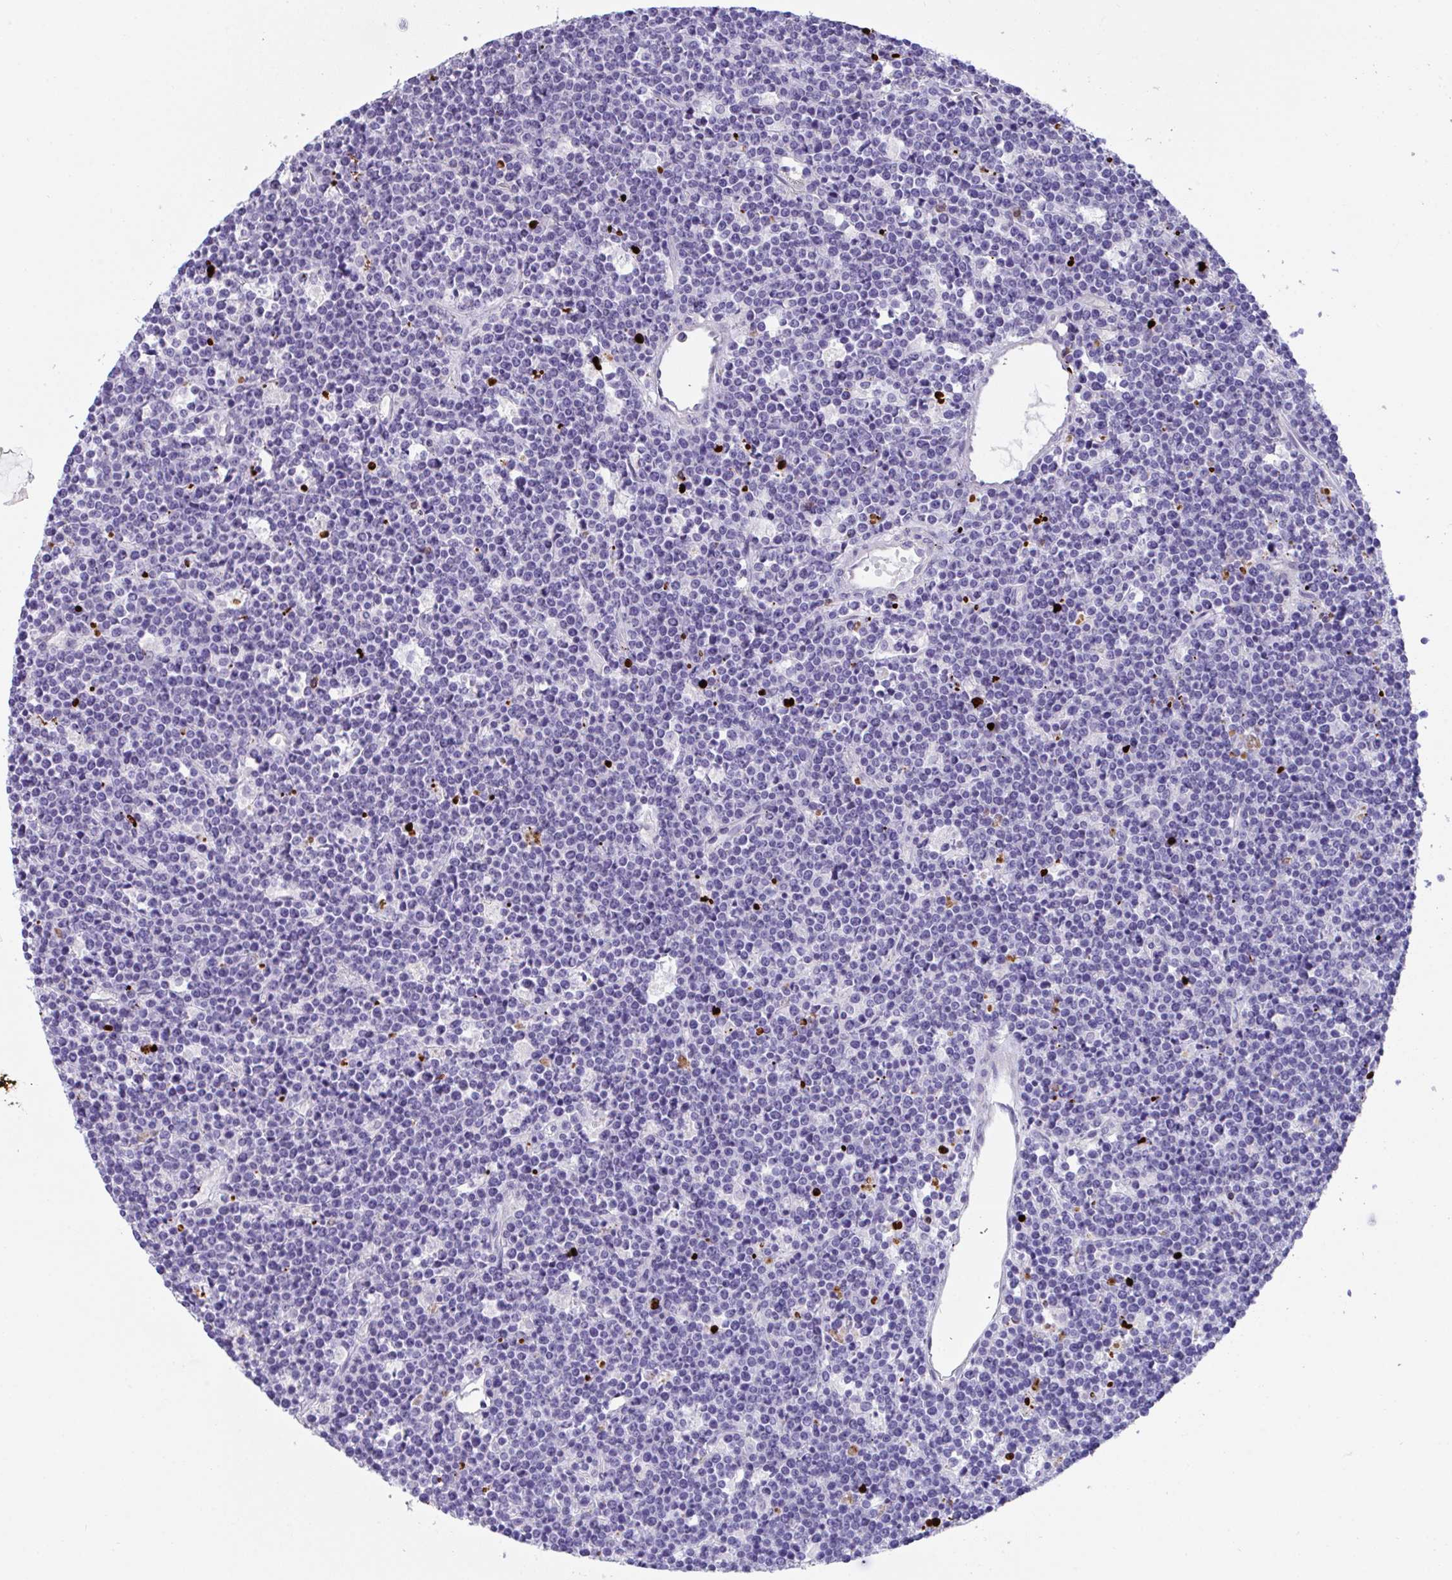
{"staining": {"intensity": "negative", "quantity": "none", "location": "none"}, "tissue": "lymphoma", "cell_type": "Tumor cells", "image_type": "cancer", "snomed": [{"axis": "morphology", "description": "Malignant lymphoma, non-Hodgkin's type, High grade"}, {"axis": "topography", "description": "Ovary"}], "caption": "An image of human malignant lymphoma, non-Hodgkin's type (high-grade) is negative for staining in tumor cells.", "gene": "KMT2E", "patient": {"sex": "female", "age": 56}}